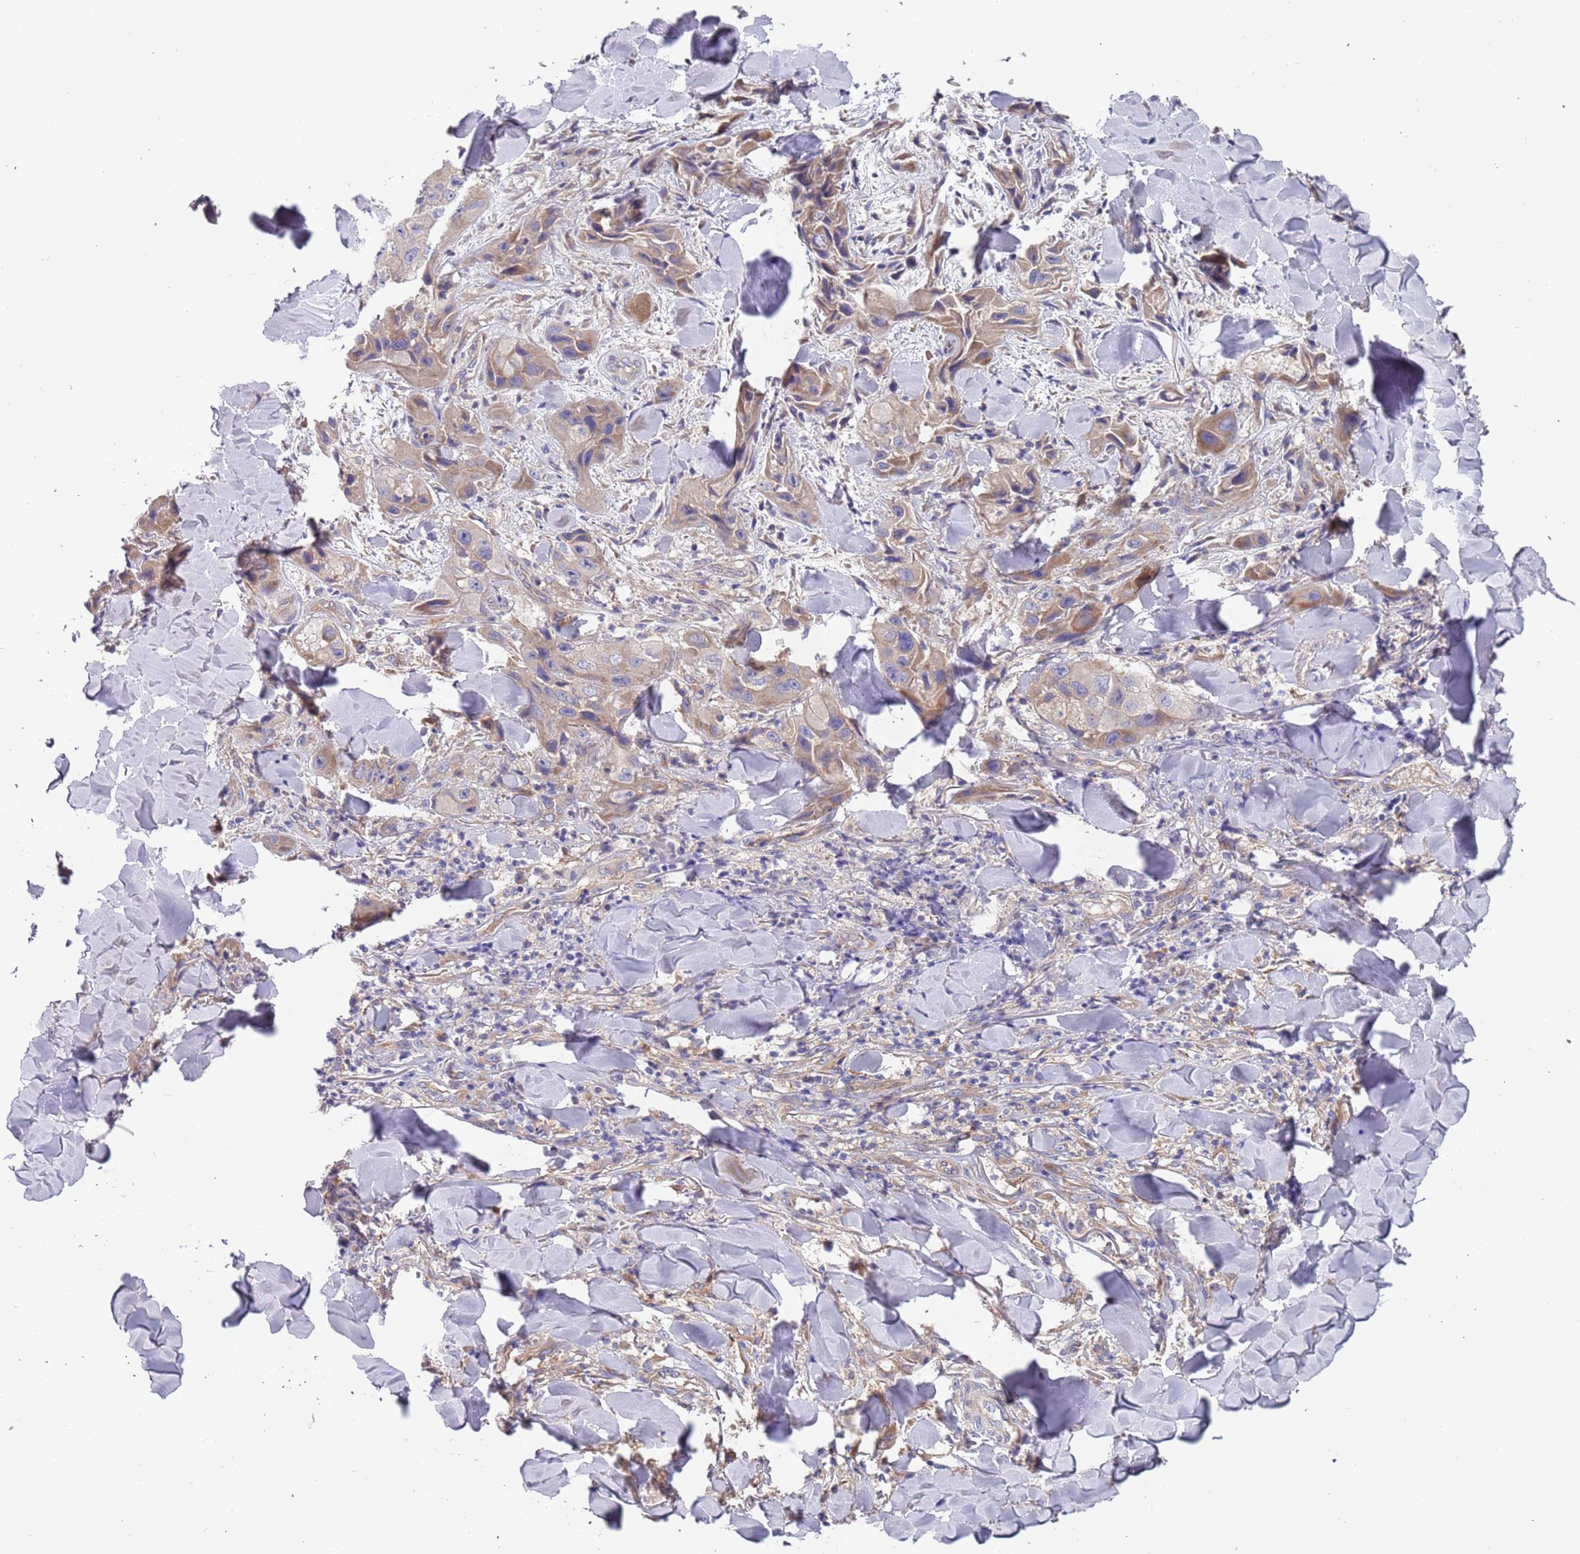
{"staining": {"intensity": "weak", "quantity": ">75%", "location": "cytoplasmic/membranous"}, "tissue": "skin cancer", "cell_type": "Tumor cells", "image_type": "cancer", "snomed": [{"axis": "morphology", "description": "Squamous cell carcinoma, NOS"}, {"axis": "topography", "description": "Skin"}, {"axis": "topography", "description": "Subcutis"}], "caption": "Protein staining by immunohistochemistry (IHC) reveals weak cytoplasmic/membranous positivity in about >75% of tumor cells in squamous cell carcinoma (skin).", "gene": "LAMB4", "patient": {"sex": "male", "age": 73}}